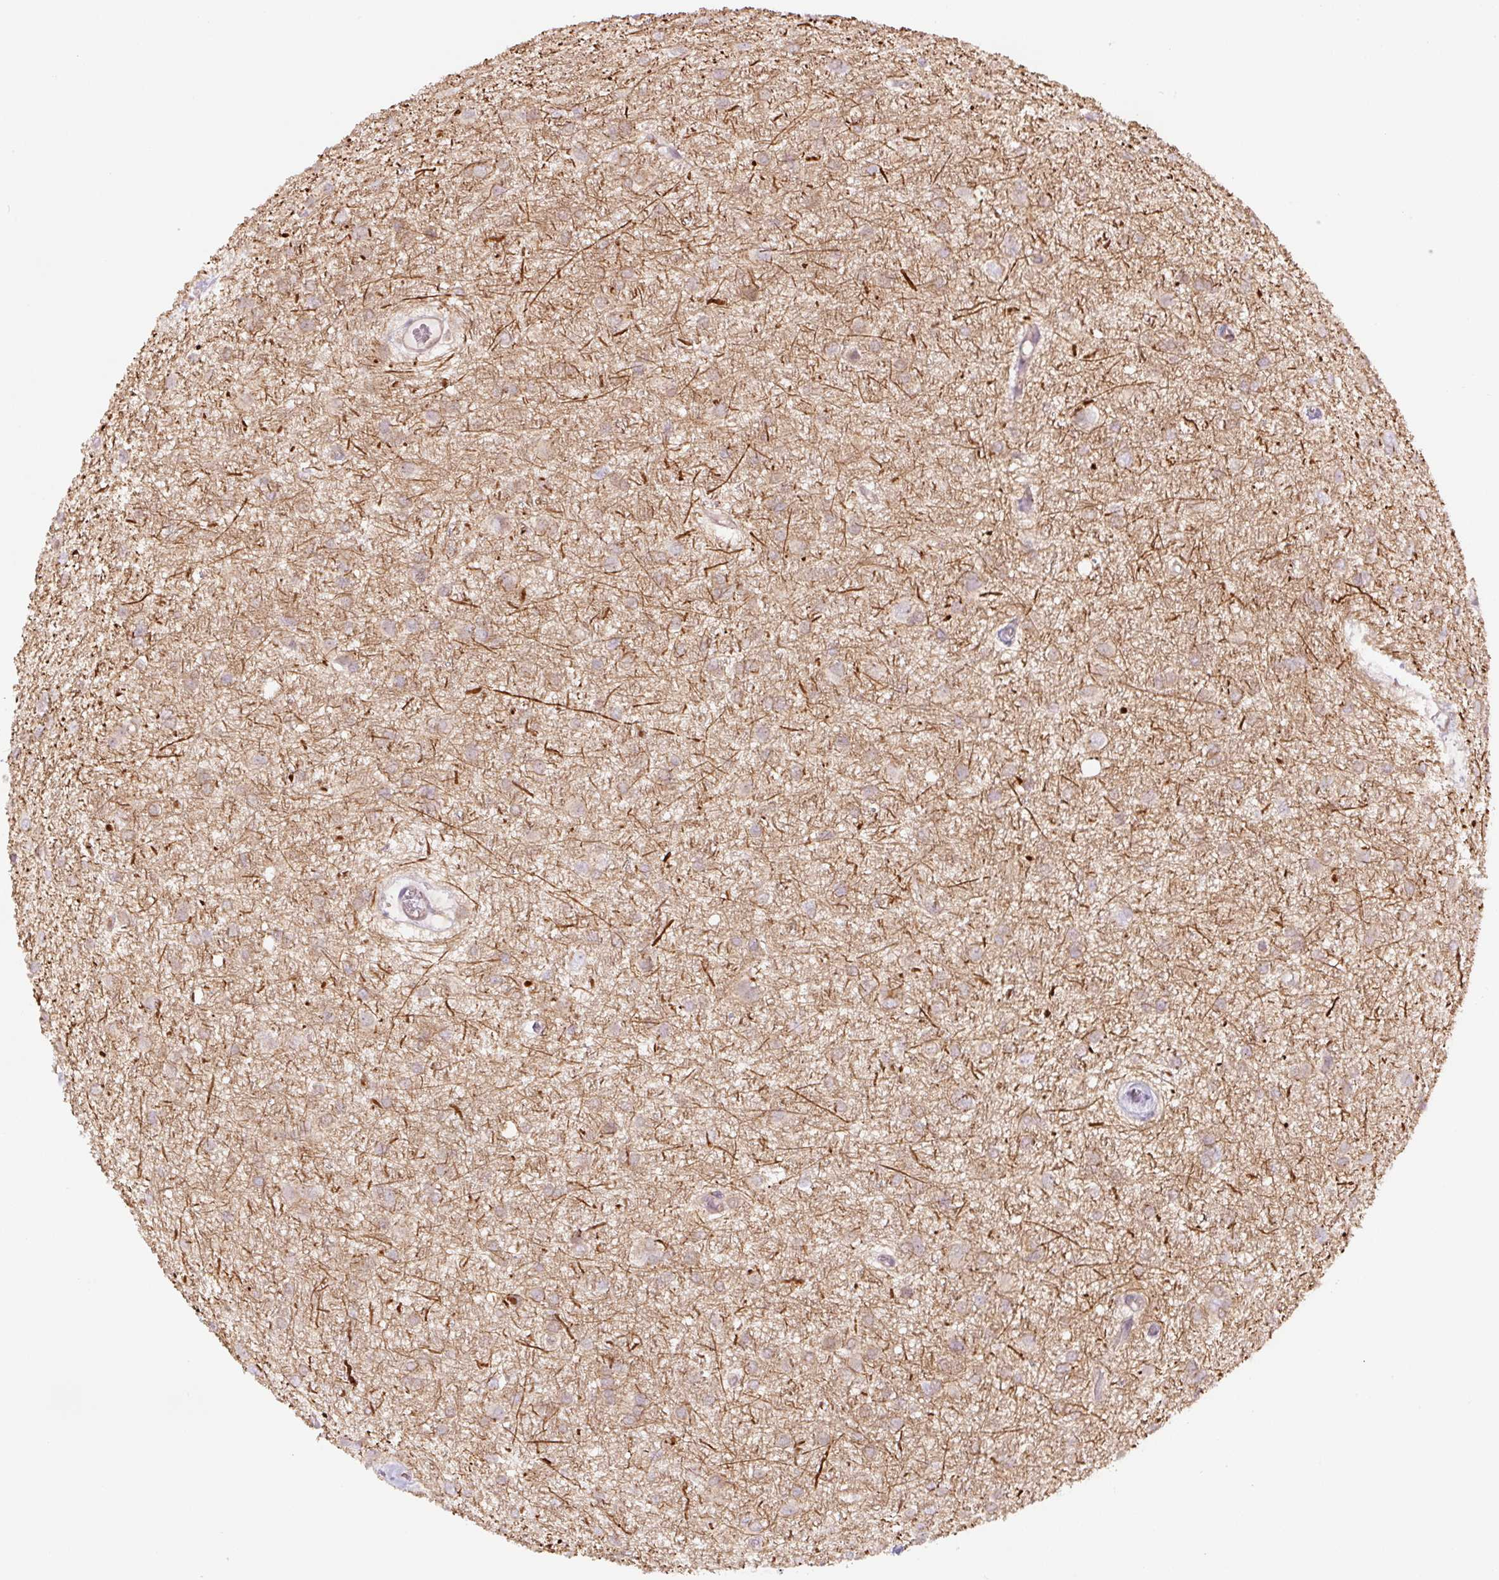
{"staining": {"intensity": "weak", "quantity": "<25%", "location": "cytoplasmic/membranous"}, "tissue": "glioma", "cell_type": "Tumor cells", "image_type": "cancer", "snomed": [{"axis": "morphology", "description": "Glioma, malignant, High grade"}, {"axis": "topography", "description": "Brain"}], "caption": "Immunohistochemical staining of malignant glioma (high-grade) shows no significant expression in tumor cells.", "gene": "ZSWIM7", "patient": {"sex": "female", "age": 50}}